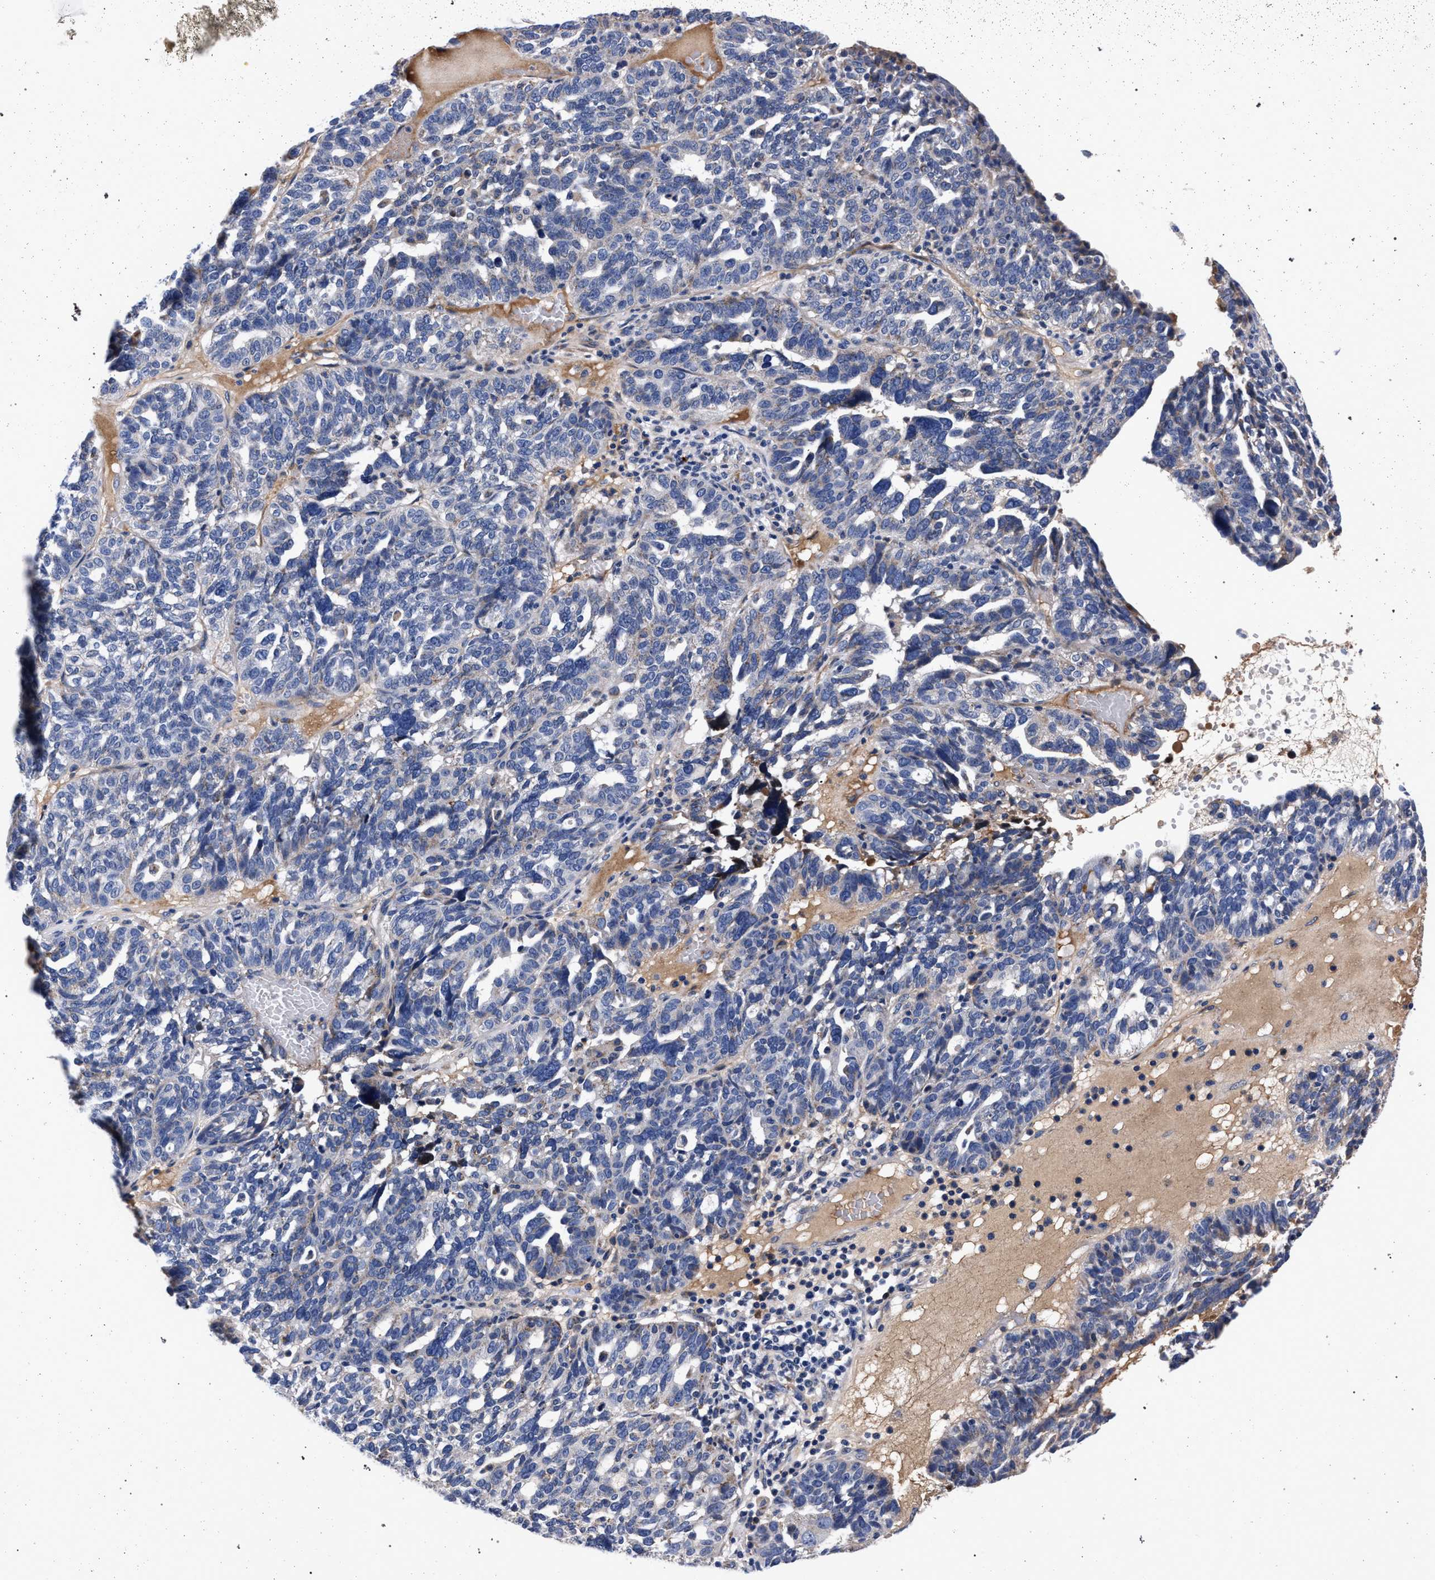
{"staining": {"intensity": "negative", "quantity": "none", "location": "none"}, "tissue": "ovarian cancer", "cell_type": "Tumor cells", "image_type": "cancer", "snomed": [{"axis": "morphology", "description": "Cystadenocarcinoma, serous, NOS"}, {"axis": "topography", "description": "Ovary"}], "caption": "IHC micrograph of neoplastic tissue: human ovarian serous cystadenocarcinoma stained with DAB (3,3'-diaminobenzidine) displays no significant protein positivity in tumor cells.", "gene": "ACOX1", "patient": {"sex": "female", "age": 59}}